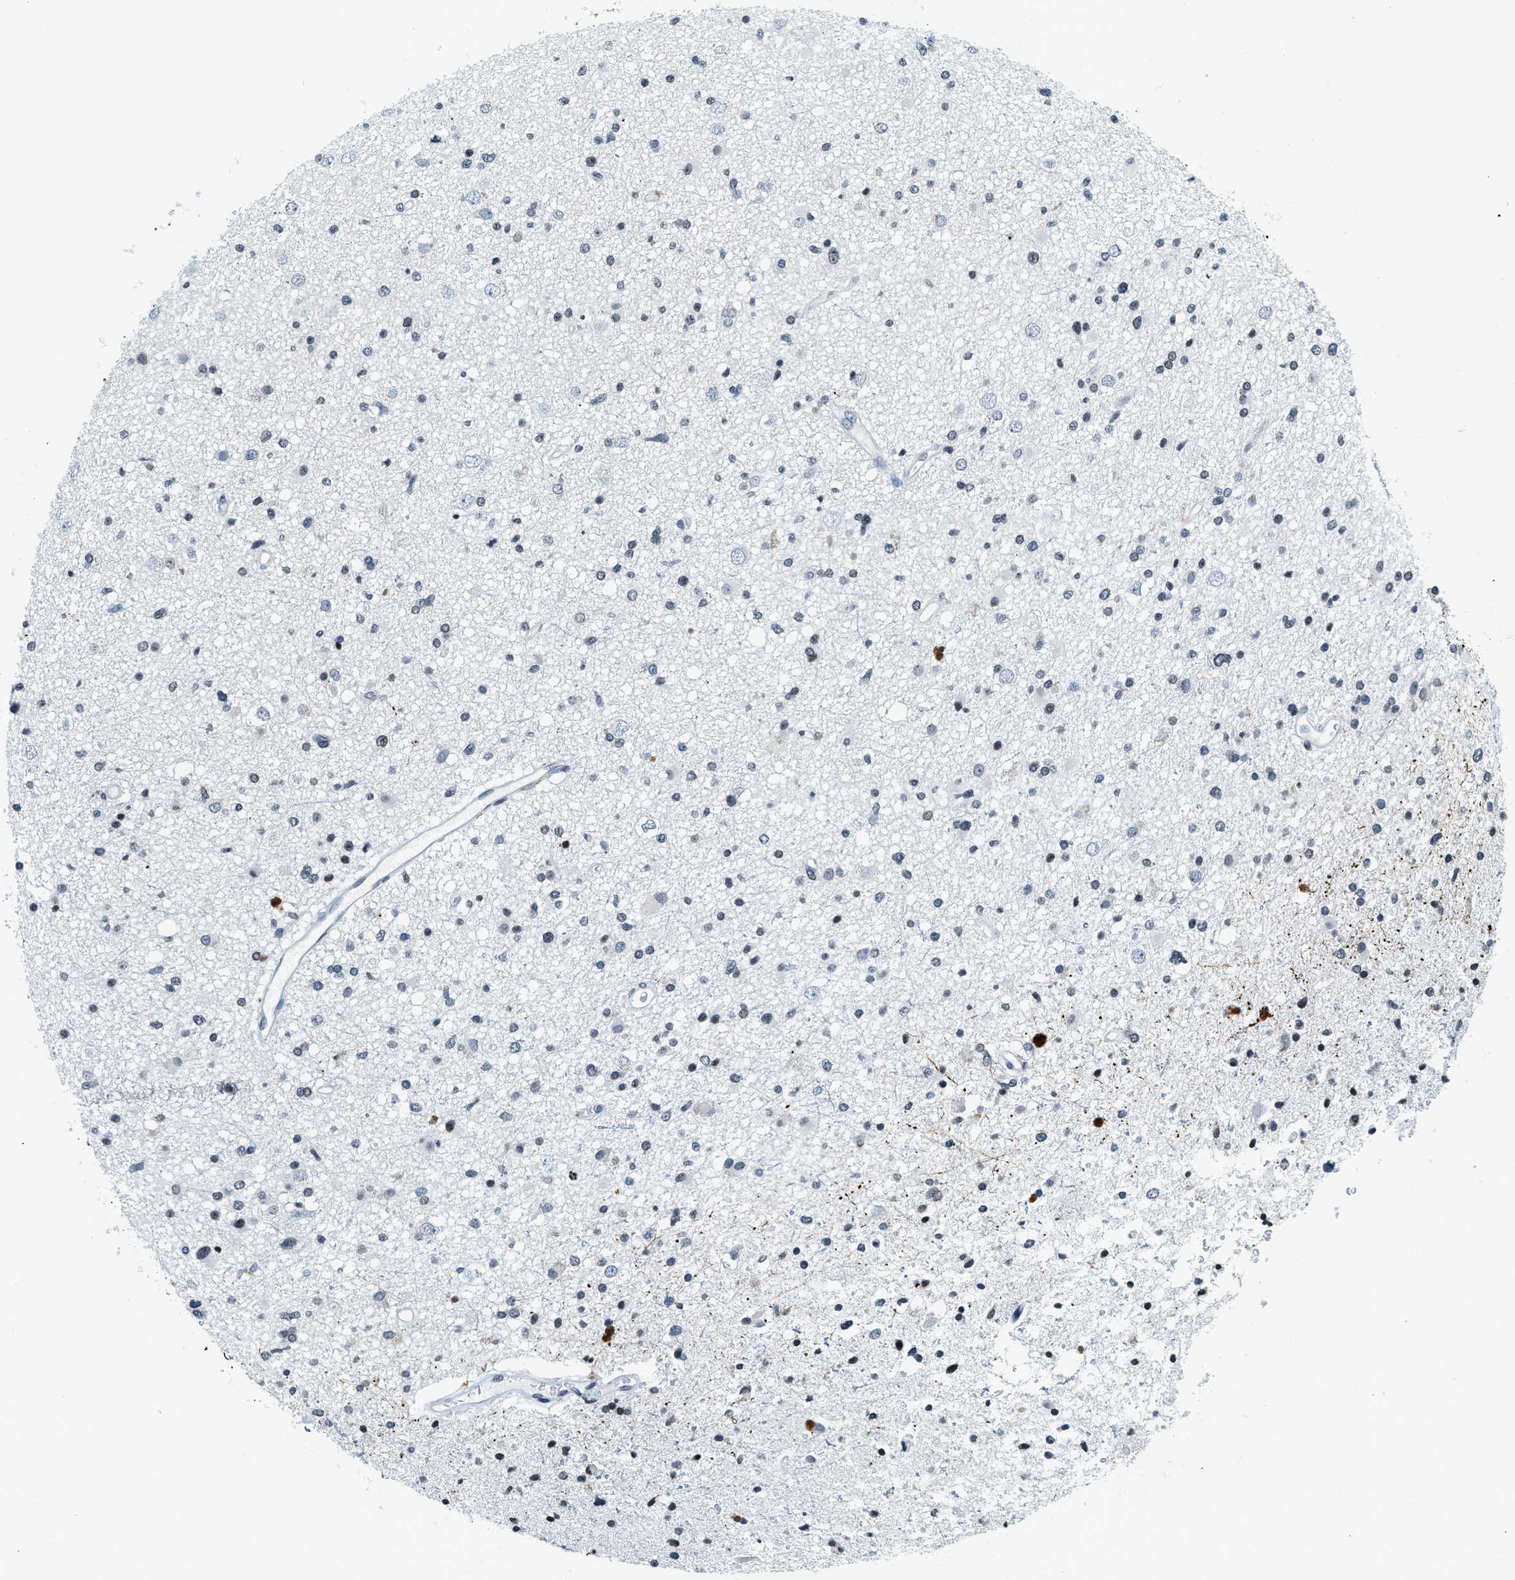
{"staining": {"intensity": "negative", "quantity": "none", "location": "none"}, "tissue": "glioma", "cell_type": "Tumor cells", "image_type": "cancer", "snomed": [{"axis": "morphology", "description": "Glioma, malignant, High grade"}, {"axis": "topography", "description": "Brain"}], "caption": "A high-resolution micrograph shows immunohistochemistry (IHC) staining of glioma, which exhibits no significant staining in tumor cells. (DAB (3,3'-diaminobenzidine) immunohistochemistry with hematoxylin counter stain).", "gene": "UVRAG", "patient": {"sex": "male", "age": 33}}